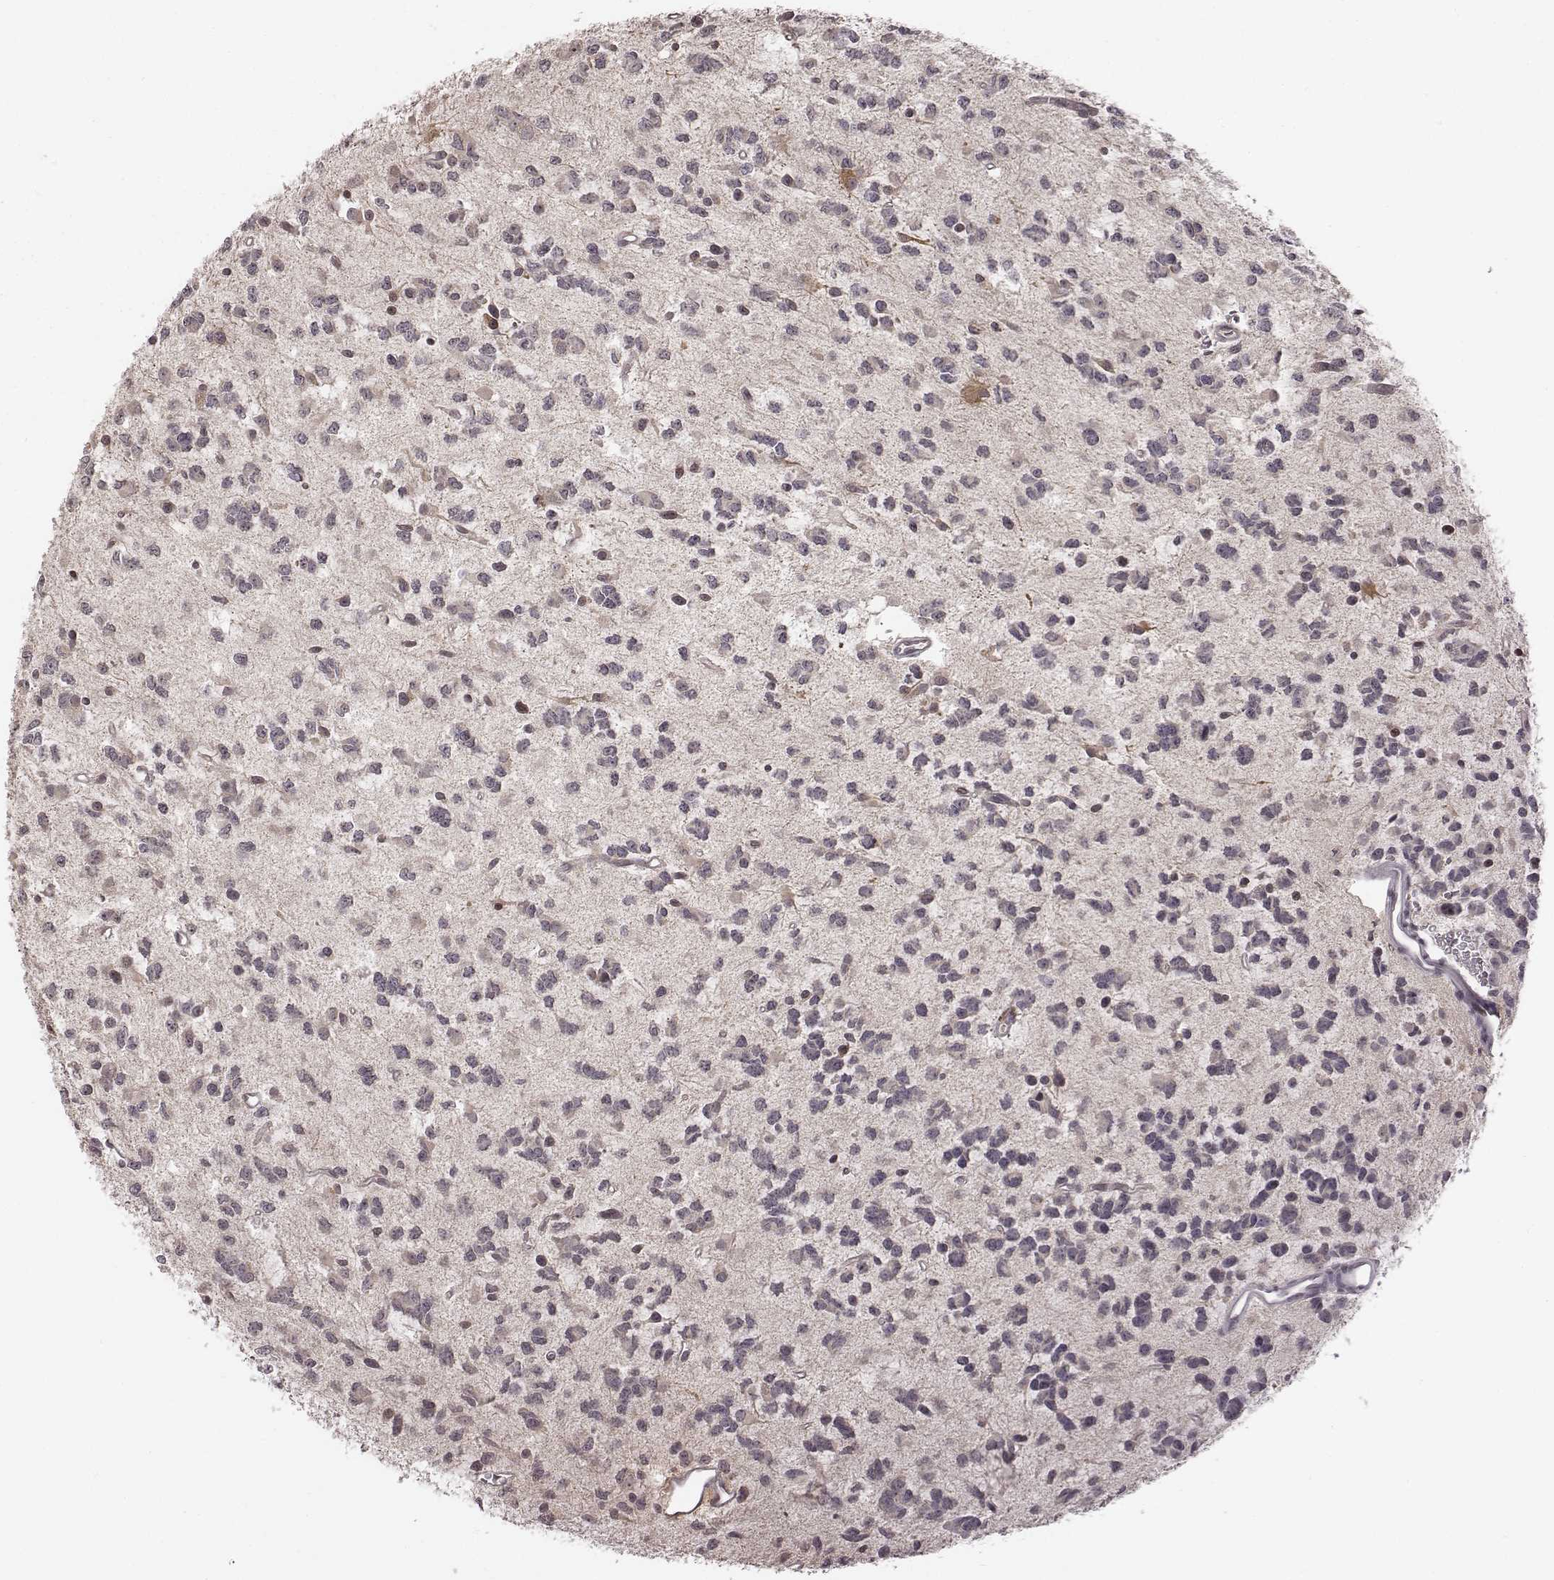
{"staining": {"intensity": "negative", "quantity": "none", "location": "none"}, "tissue": "glioma", "cell_type": "Tumor cells", "image_type": "cancer", "snomed": [{"axis": "morphology", "description": "Glioma, malignant, Low grade"}, {"axis": "topography", "description": "Brain"}], "caption": "A histopathology image of human glioma is negative for staining in tumor cells.", "gene": "GRM4", "patient": {"sex": "female", "age": 45}}